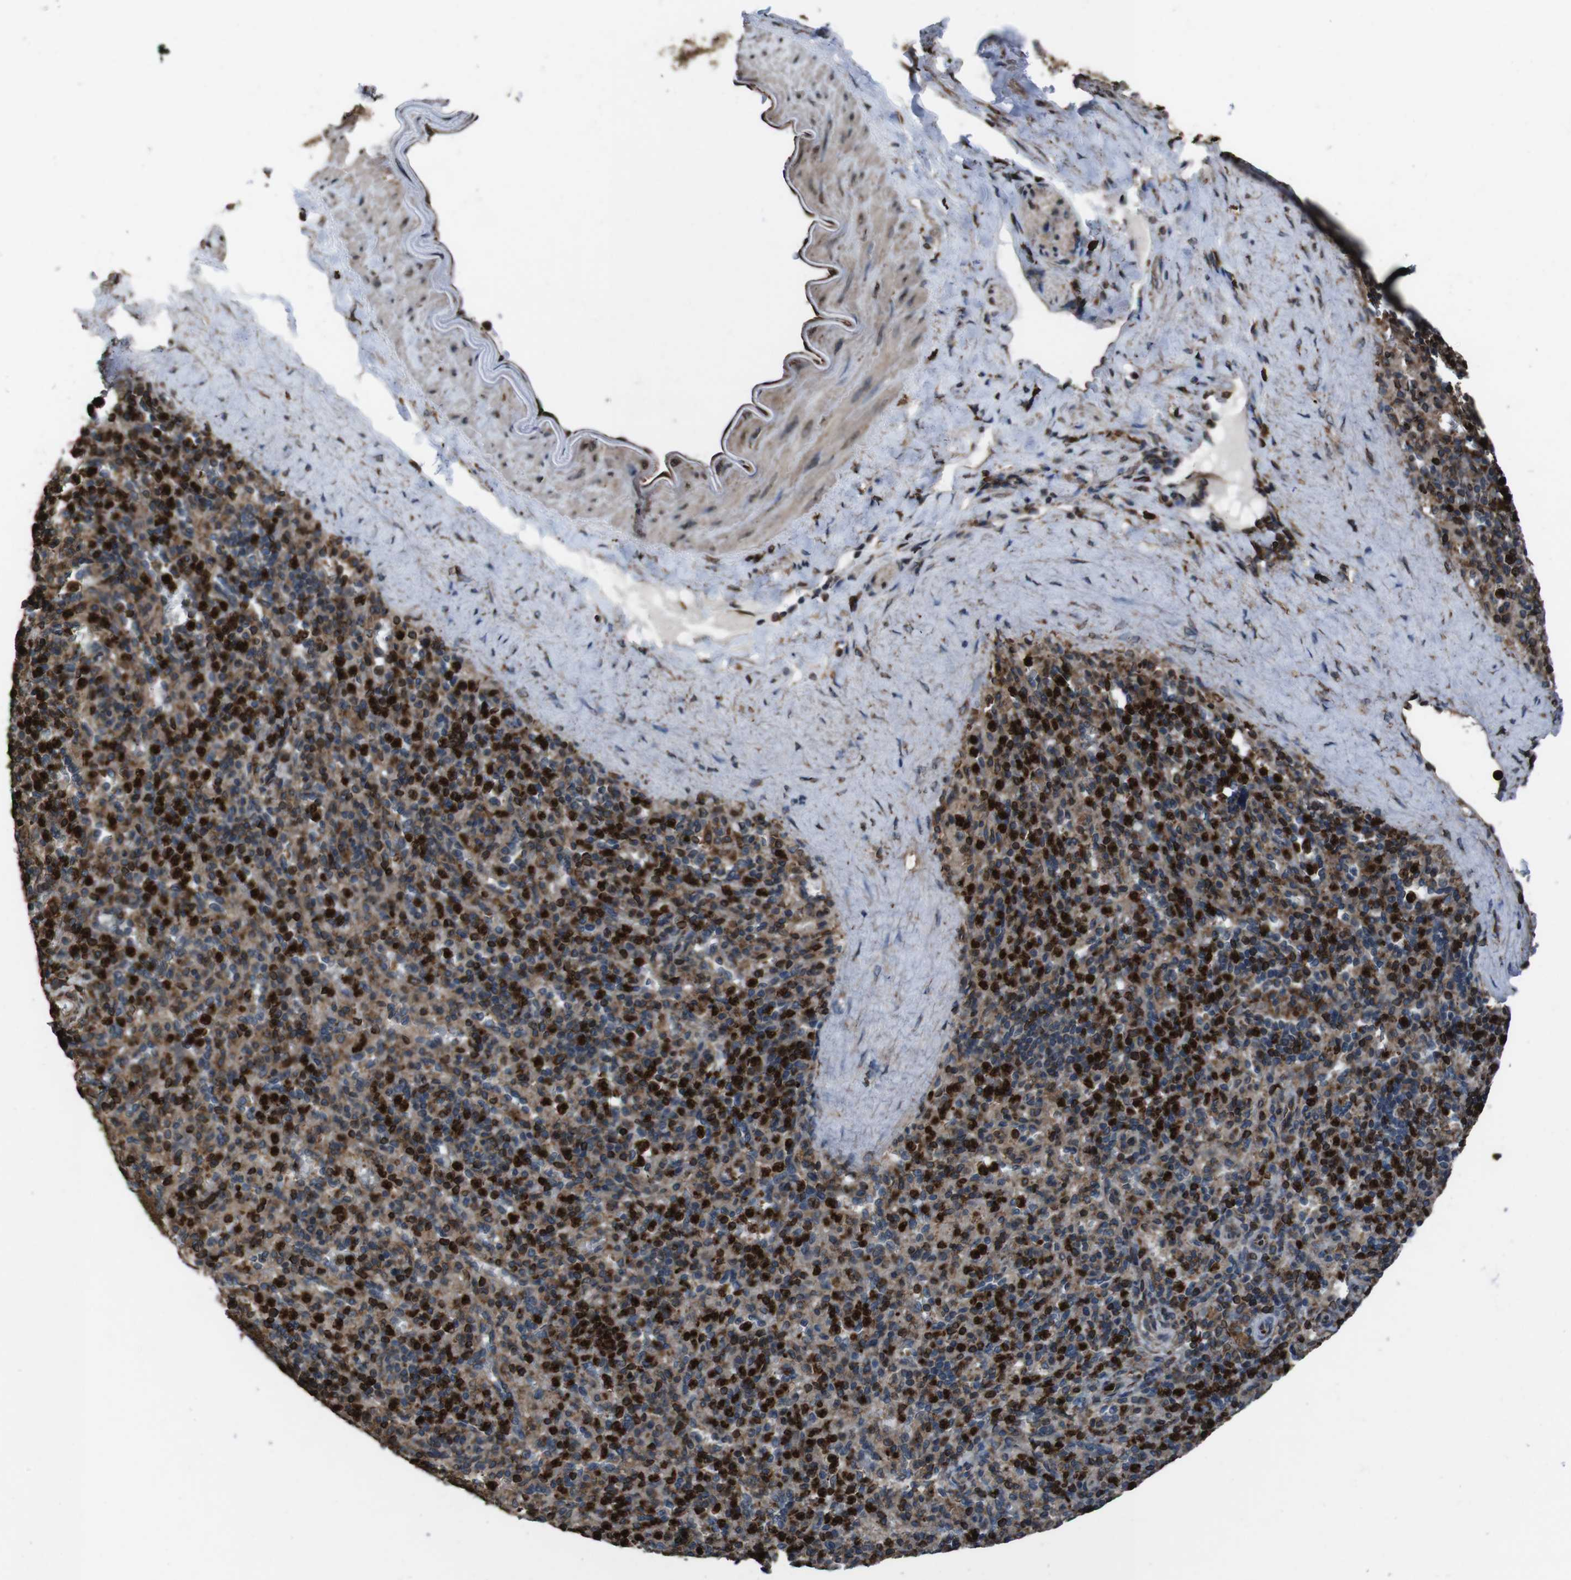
{"staining": {"intensity": "strong", "quantity": ">75%", "location": "cytoplasmic/membranous,nuclear"}, "tissue": "spleen", "cell_type": "Cells in red pulp", "image_type": "normal", "snomed": [{"axis": "morphology", "description": "Normal tissue, NOS"}, {"axis": "topography", "description": "Spleen"}], "caption": "Spleen stained with a brown dye displays strong cytoplasmic/membranous,nuclear positive staining in about >75% of cells in red pulp.", "gene": "APMAP", "patient": {"sex": "male", "age": 36}}